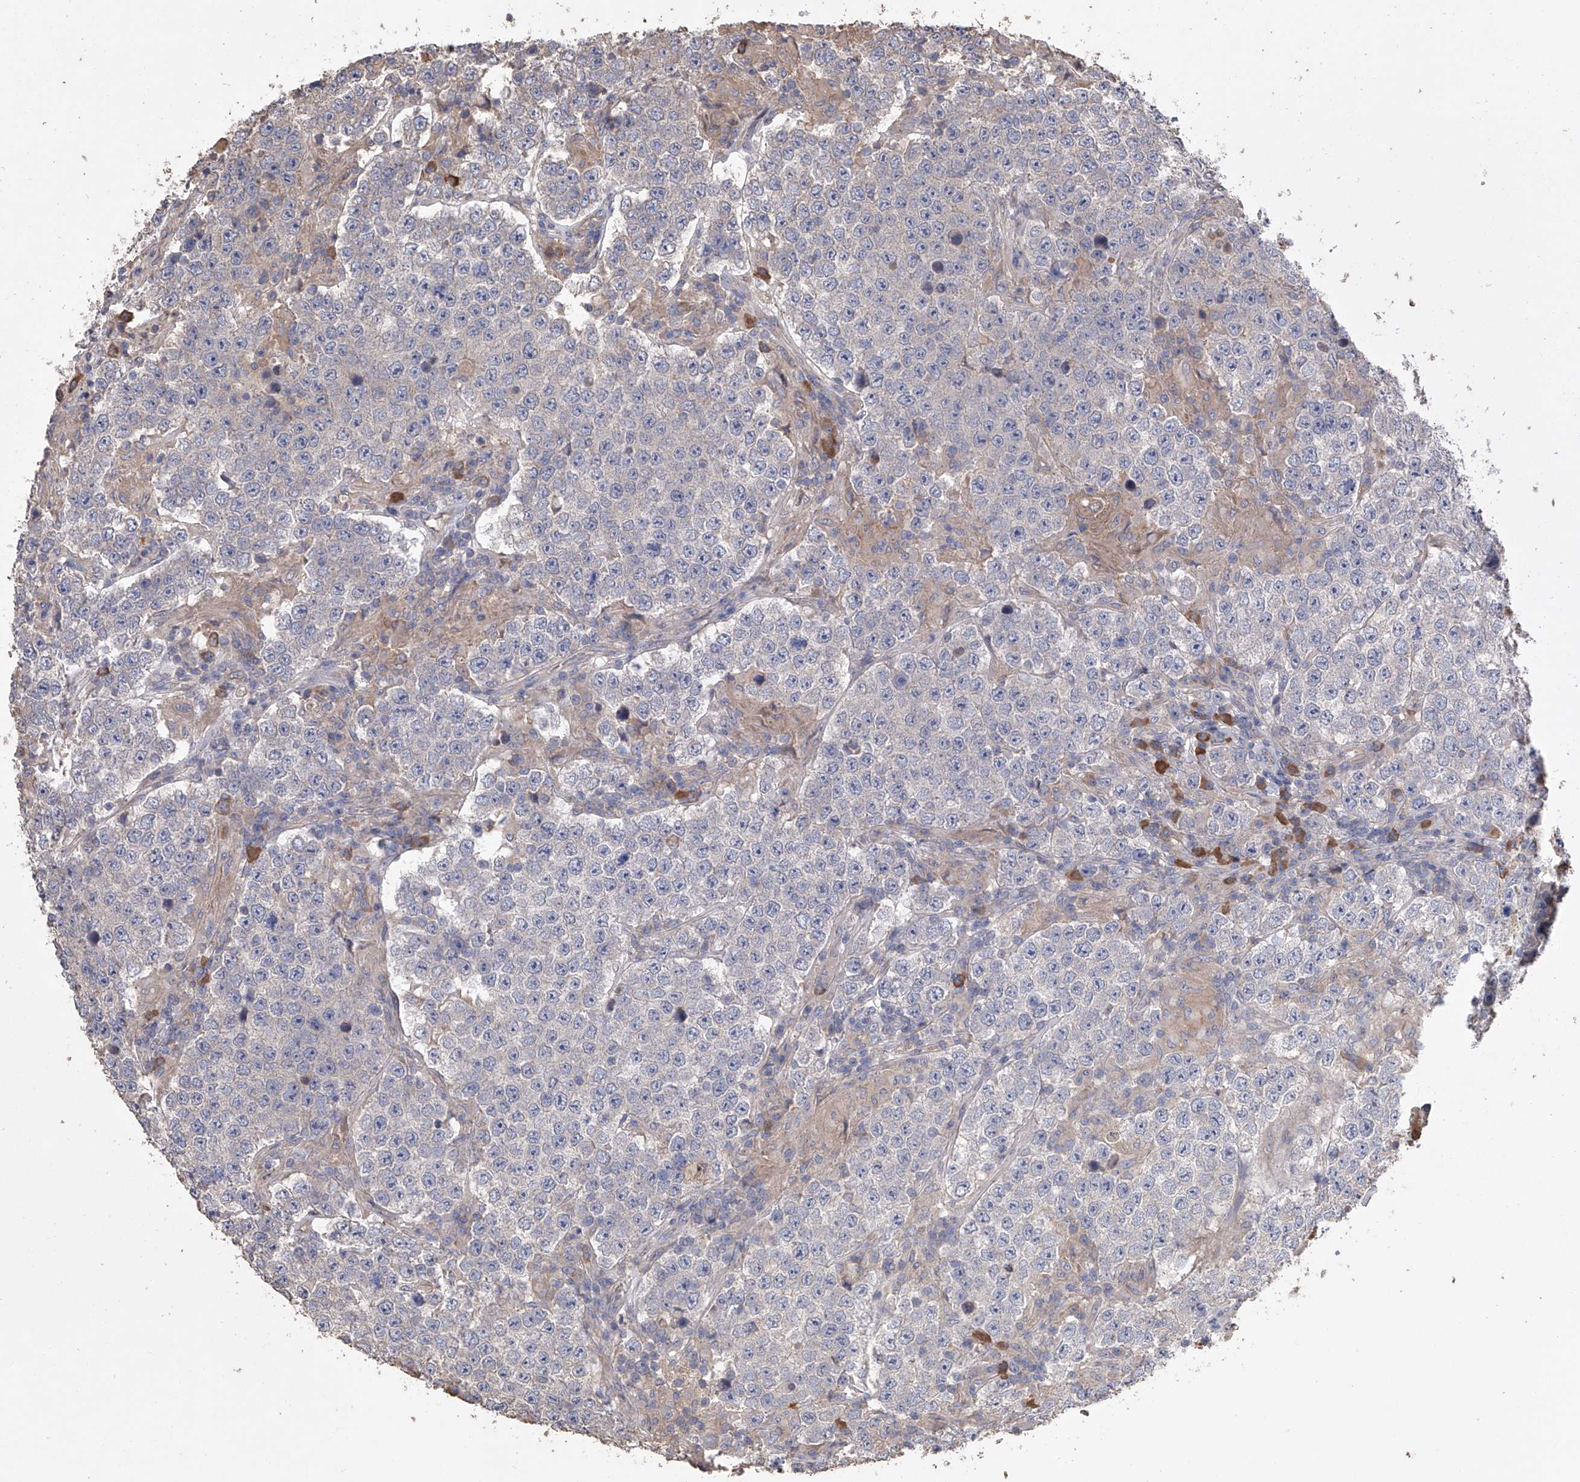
{"staining": {"intensity": "negative", "quantity": "none", "location": "none"}, "tissue": "testis cancer", "cell_type": "Tumor cells", "image_type": "cancer", "snomed": [{"axis": "morphology", "description": "Normal tissue, NOS"}, {"axis": "morphology", "description": "Urothelial carcinoma, High grade"}, {"axis": "morphology", "description": "Seminoma, NOS"}, {"axis": "morphology", "description": "Carcinoma, Embryonal, NOS"}, {"axis": "topography", "description": "Urinary bladder"}, {"axis": "topography", "description": "Testis"}], "caption": "Tumor cells are negative for brown protein staining in testis cancer (urothelial carcinoma (high-grade)).", "gene": "ZNF343", "patient": {"sex": "male", "age": 41}}